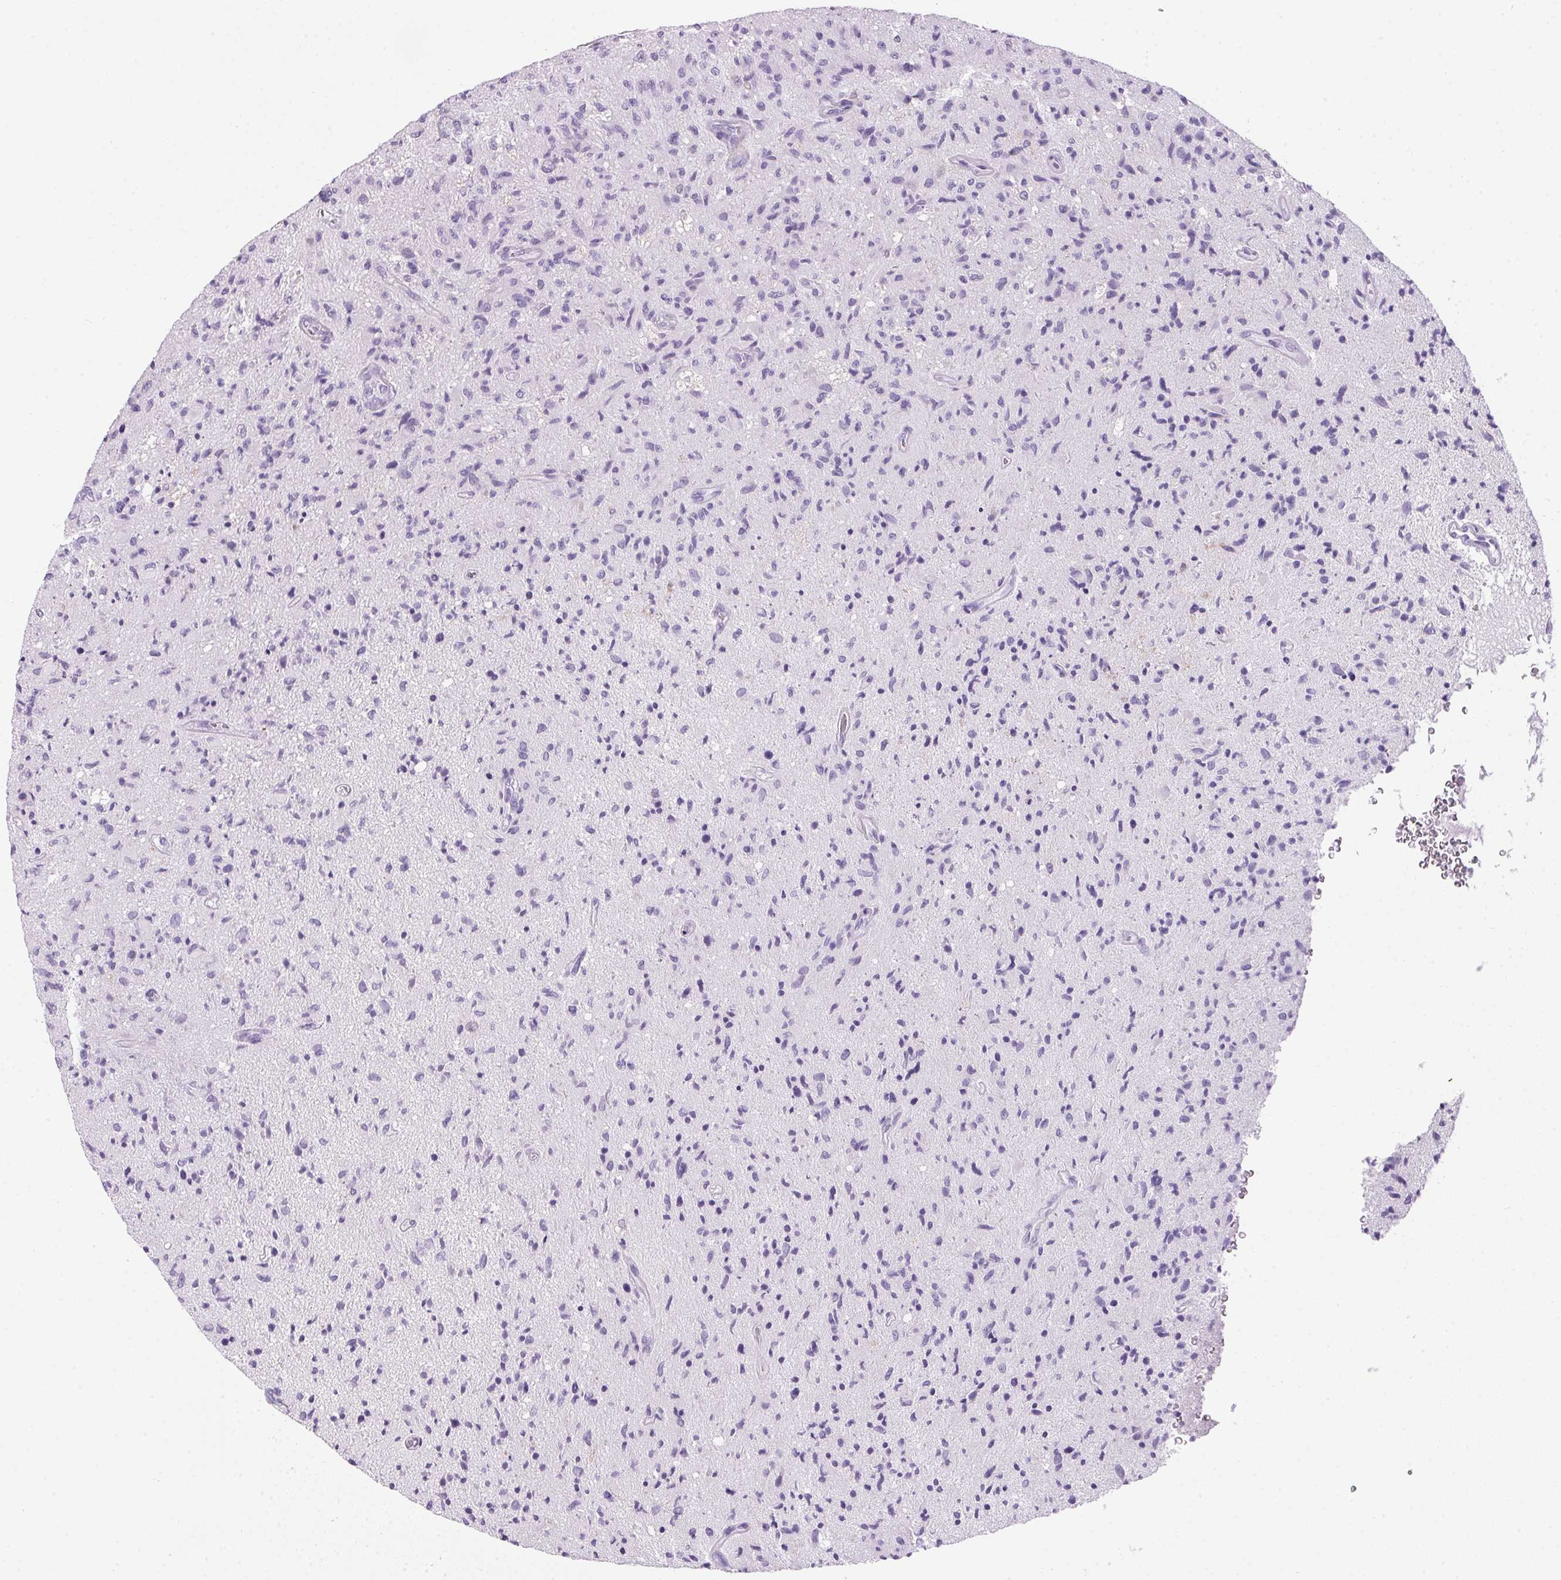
{"staining": {"intensity": "negative", "quantity": "none", "location": "none"}, "tissue": "glioma", "cell_type": "Tumor cells", "image_type": "cancer", "snomed": [{"axis": "morphology", "description": "Glioma, malignant, High grade"}, {"axis": "topography", "description": "Brain"}], "caption": "Immunohistochemistry histopathology image of malignant glioma (high-grade) stained for a protein (brown), which exhibits no positivity in tumor cells.", "gene": "S100A2", "patient": {"sex": "male", "age": 54}}